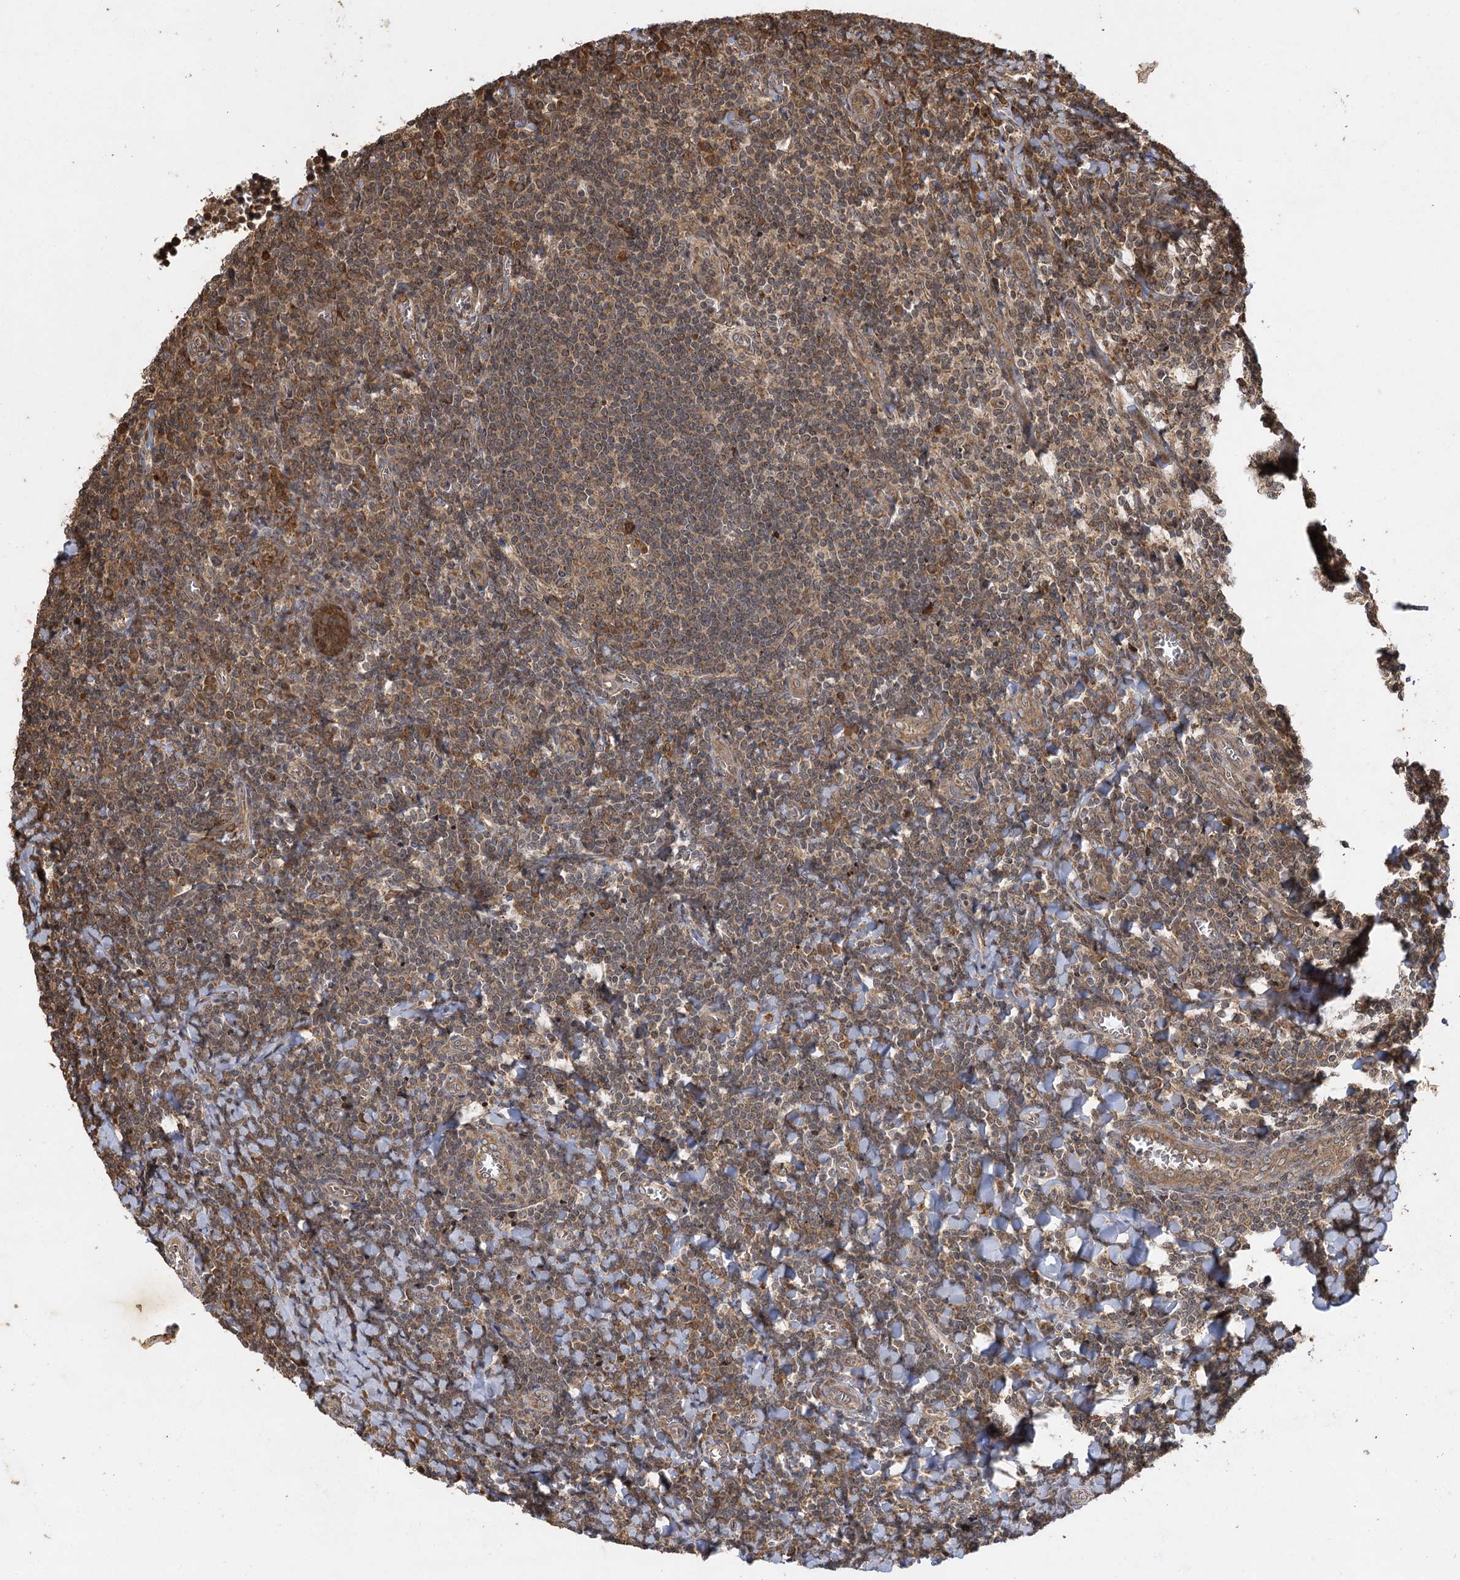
{"staining": {"intensity": "weak", "quantity": ">75%", "location": "cytoplasmic/membranous"}, "tissue": "tonsil", "cell_type": "Germinal center cells", "image_type": "normal", "snomed": [{"axis": "morphology", "description": "Normal tissue, NOS"}, {"axis": "topography", "description": "Tonsil"}], "caption": "About >75% of germinal center cells in unremarkable human tonsil demonstrate weak cytoplasmic/membranous protein positivity as visualized by brown immunohistochemical staining.", "gene": "IL11RA", "patient": {"sex": "male", "age": 27}}